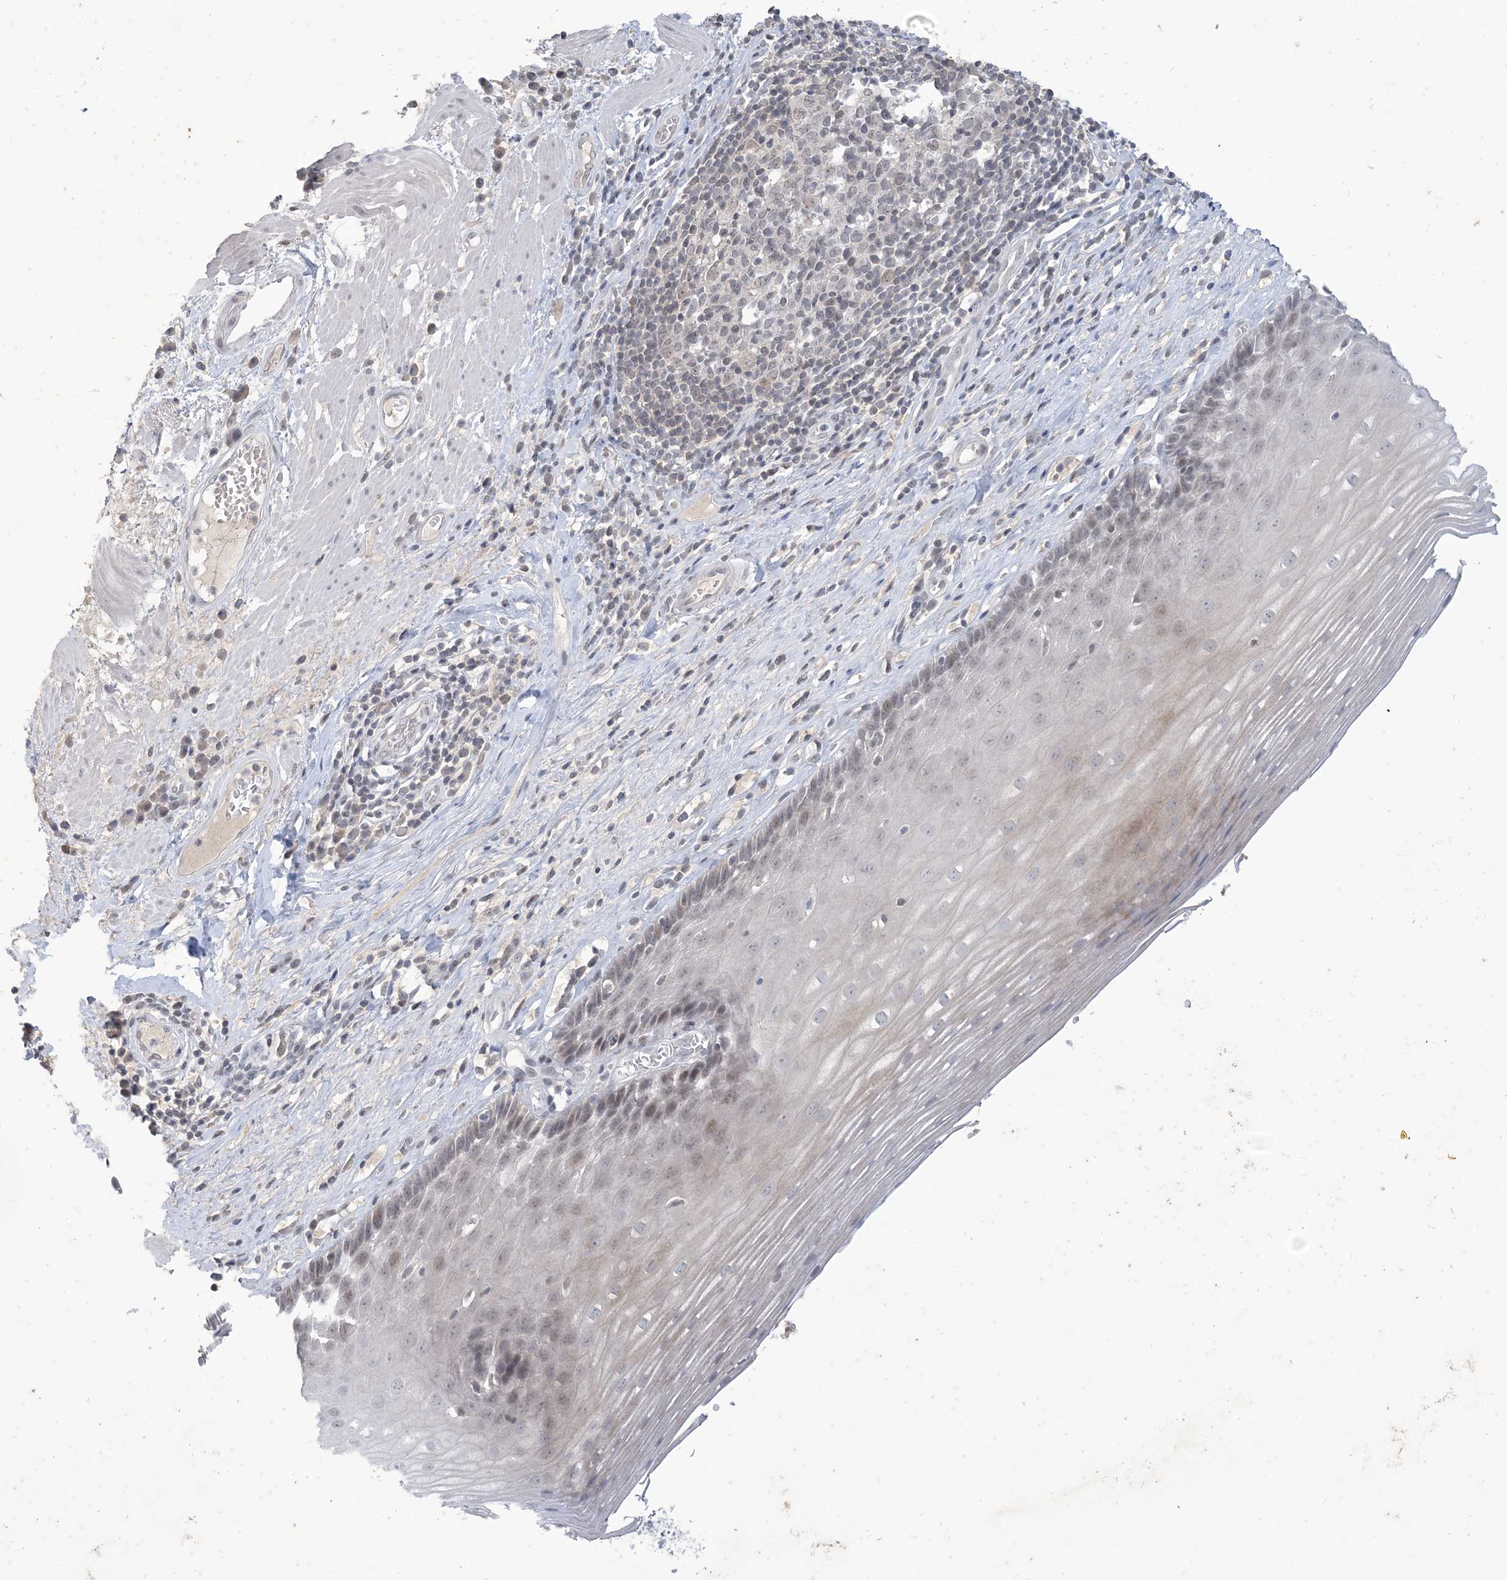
{"staining": {"intensity": "weak", "quantity": "25%-75%", "location": "cytoplasmic/membranous,nuclear"}, "tissue": "esophagus", "cell_type": "Squamous epithelial cells", "image_type": "normal", "snomed": [{"axis": "morphology", "description": "Normal tissue, NOS"}, {"axis": "topography", "description": "Esophagus"}], "caption": "A brown stain highlights weak cytoplasmic/membranous,nuclear expression of a protein in squamous epithelial cells of unremarkable human esophagus. (Stains: DAB in brown, nuclei in blue, Microscopy: brightfield microscopy at high magnification).", "gene": "ZNF674", "patient": {"sex": "male", "age": 62}}